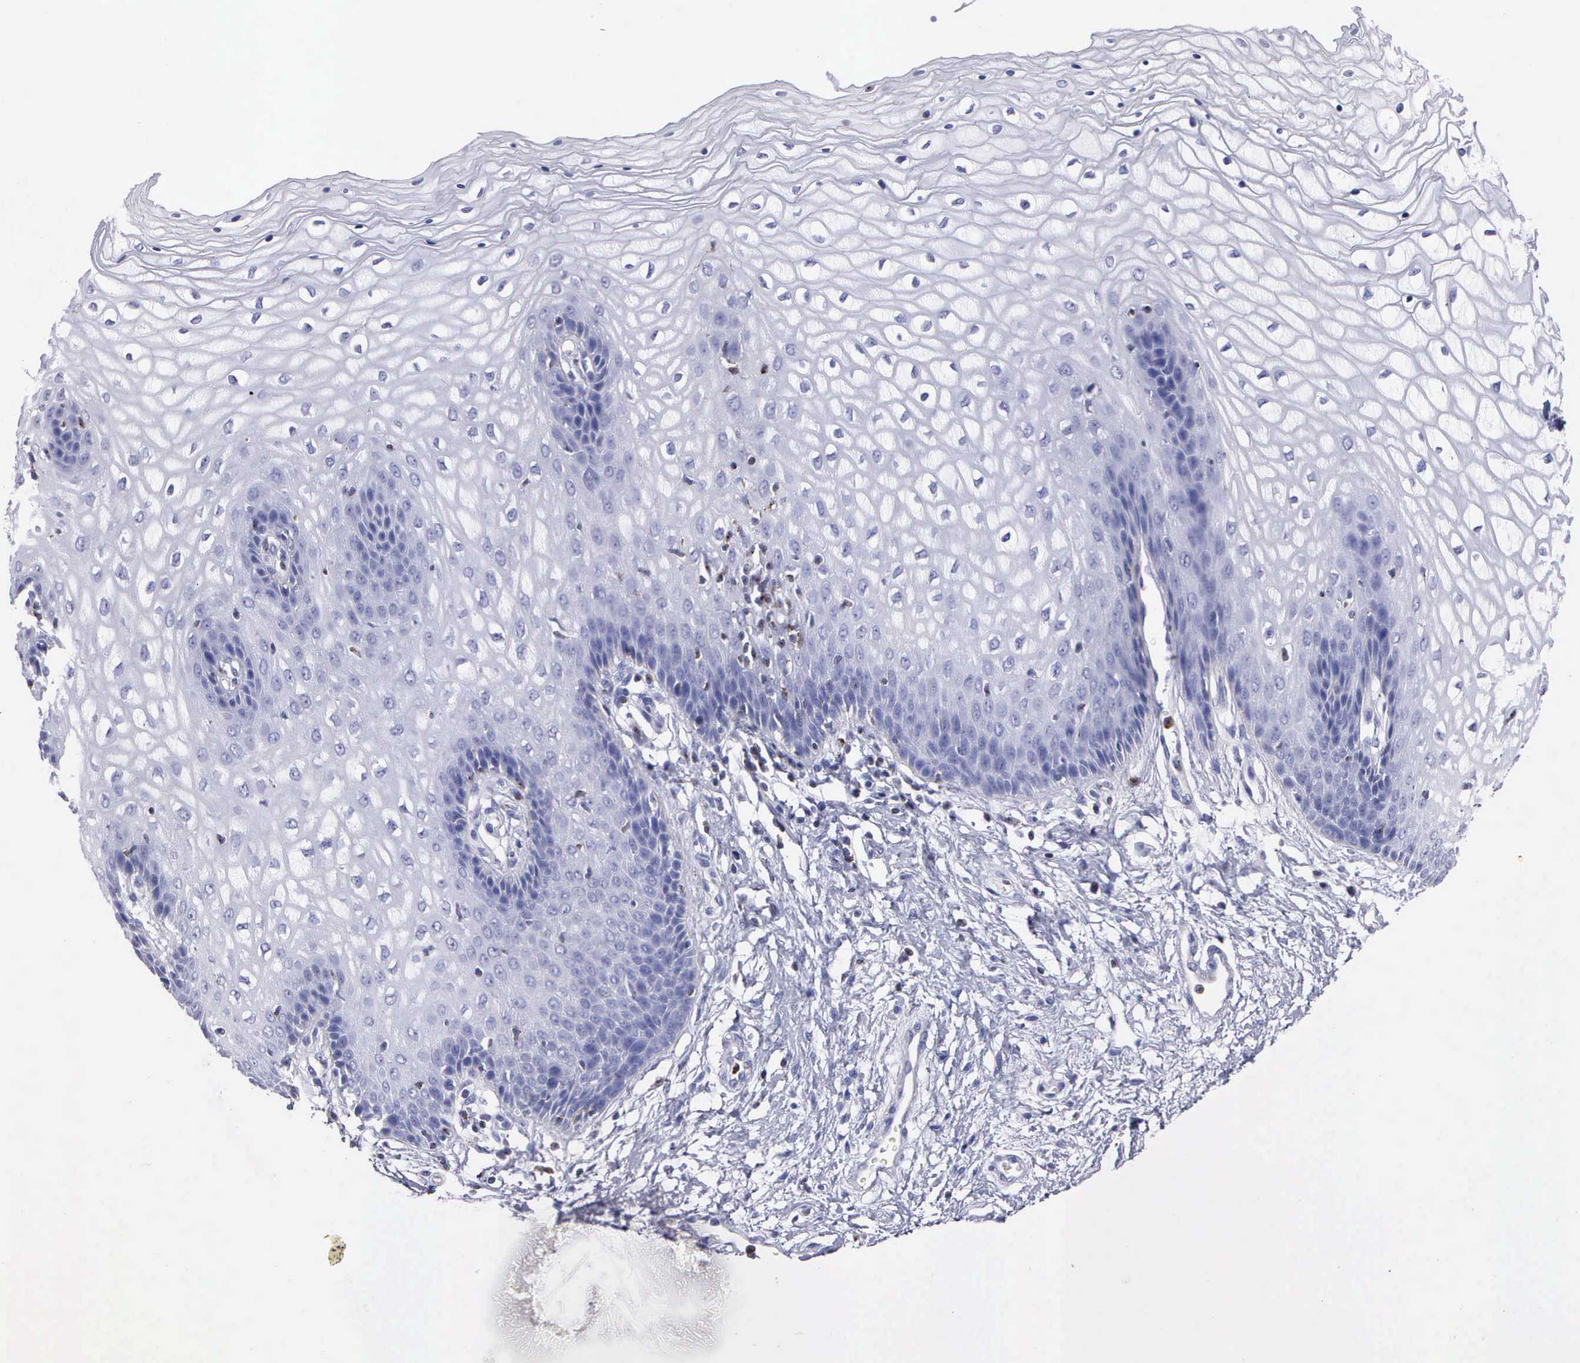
{"staining": {"intensity": "negative", "quantity": "none", "location": "none"}, "tissue": "vagina", "cell_type": "Squamous epithelial cells", "image_type": "normal", "snomed": [{"axis": "morphology", "description": "Normal tissue, NOS"}, {"axis": "topography", "description": "Vagina"}], "caption": "A photomicrograph of vagina stained for a protein demonstrates no brown staining in squamous epithelial cells. (DAB immunohistochemistry, high magnification).", "gene": "SRGN", "patient": {"sex": "female", "age": 34}}